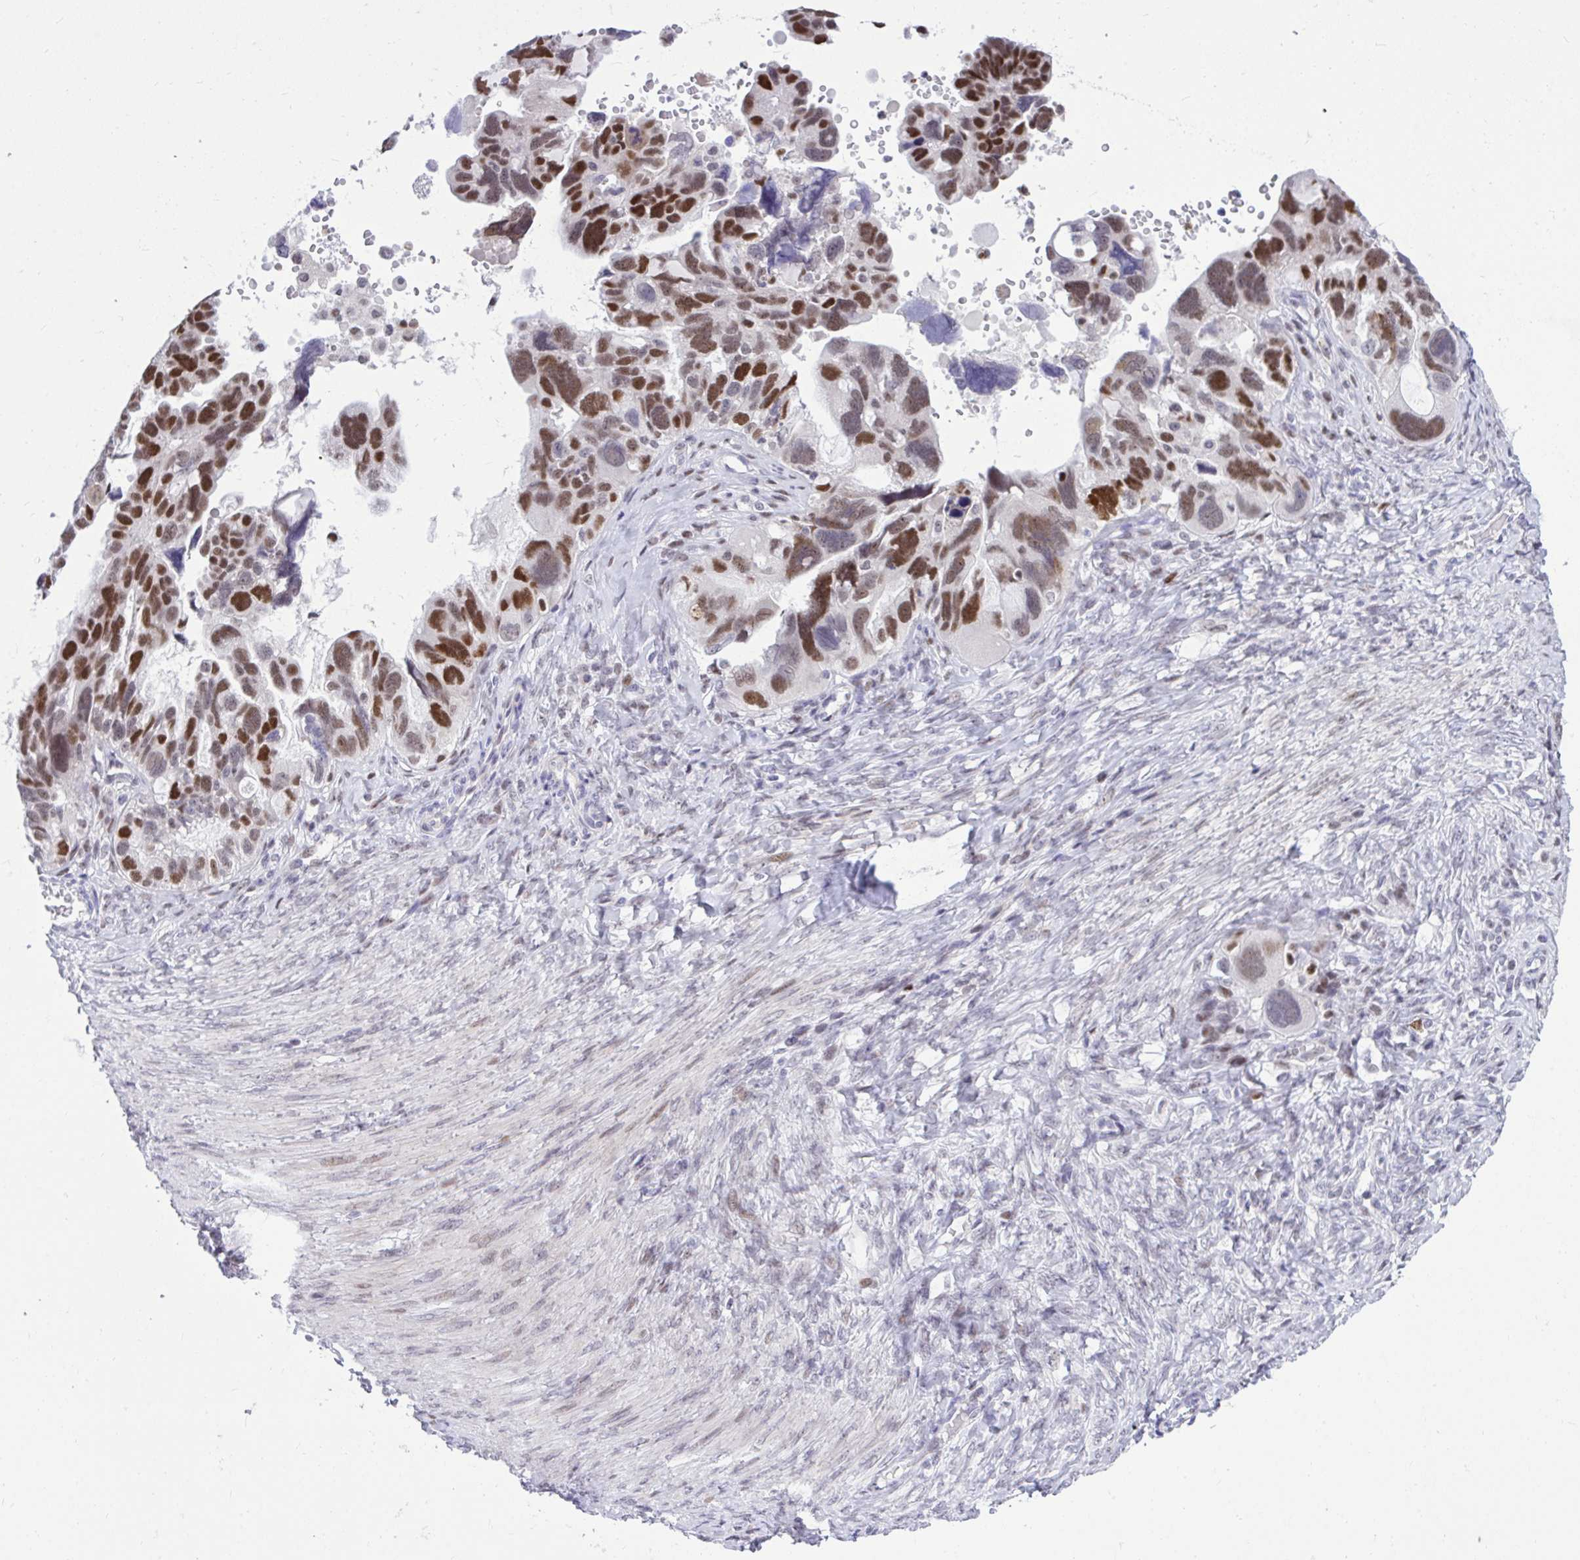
{"staining": {"intensity": "strong", "quantity": ">75%", "location": "nuclear"}, "tissue": "ovarian cancer", "cell_type": "Tumor cells", "image_type": "cancer", "snomed": [{"axis": "morphology", "description": "Cystadenocarcinoma, serous, NOS"}, {"axis": "topography", "description": "Ovary"}], "caption": "Immunohistochemistry histopathology image of ovarian cancer stained for a protein (brown), which exhibits high levels of strong nuclear staining in approximately >75% of tumor cells.", "gene": "C1QL2", "patient": {"sex": "female", "age": 60}}